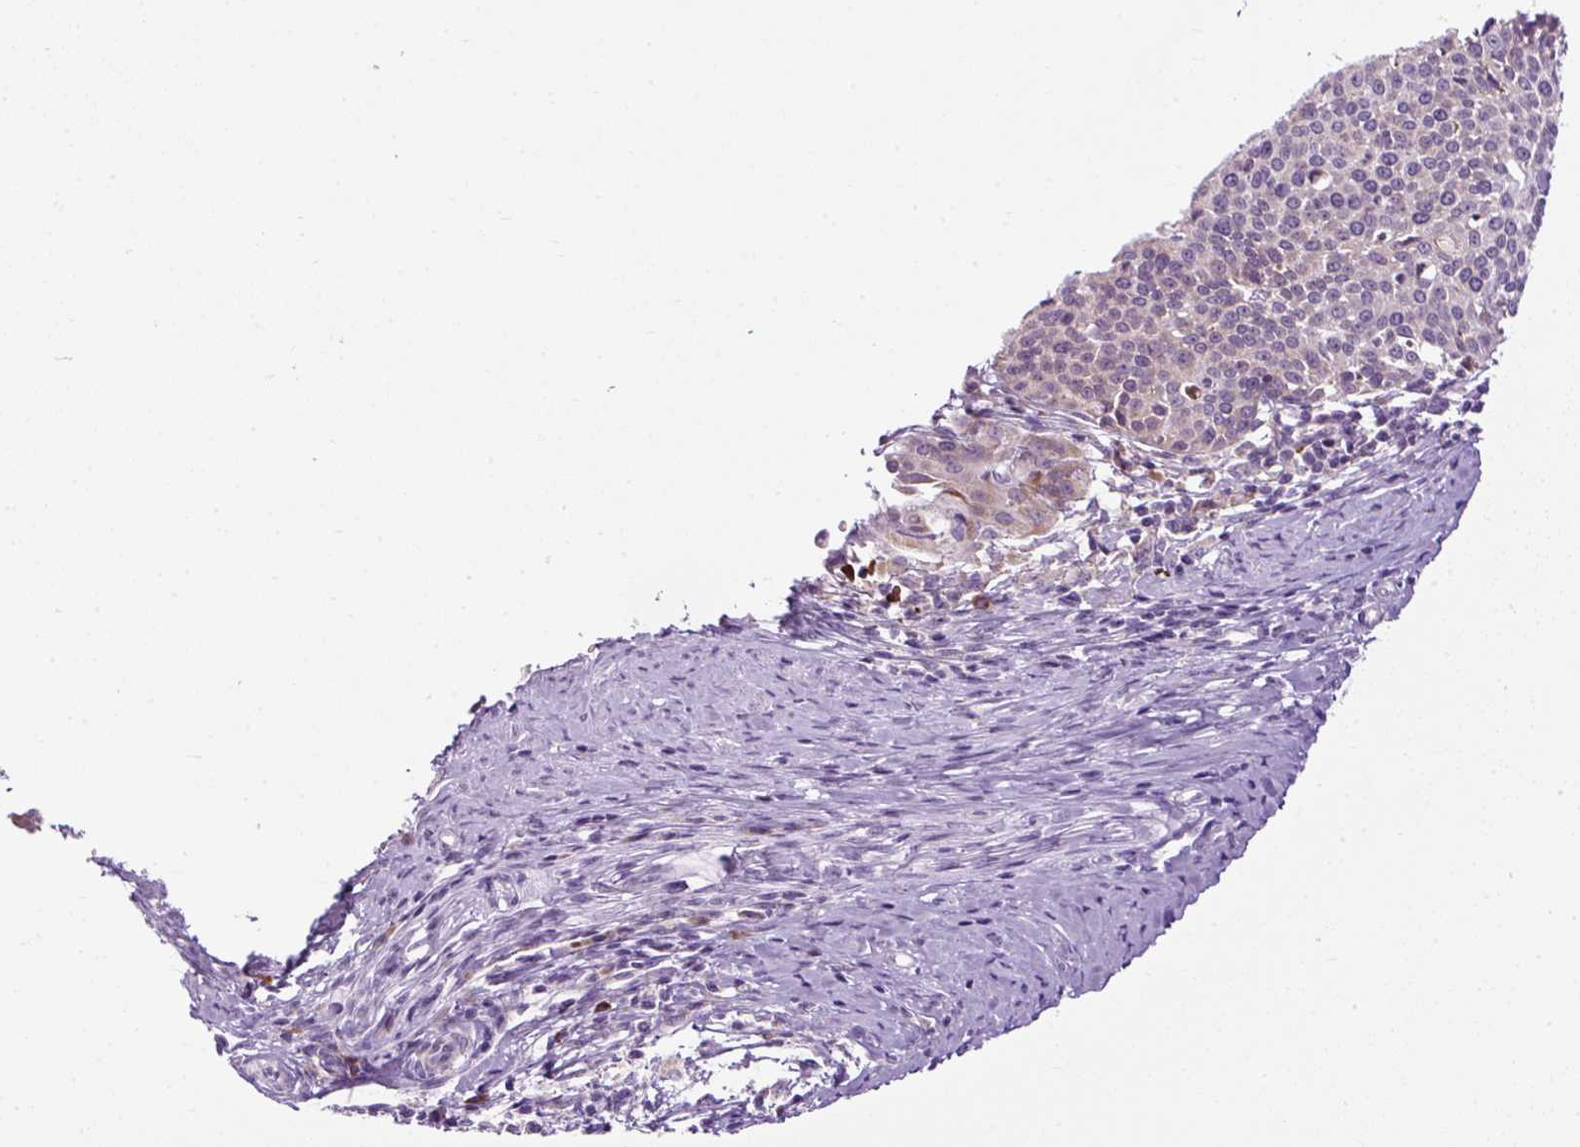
{"staining": {"intensity": "negative", "quantity": "none", "location": "none"}, "tissue": "cervical cancer", "cell_type": "Tumor cells", "image_type": "cancer", "snomed": [{"axis": "morphology", "description": "Squamous cell carcinoma, NOS"}, {"axis": "topography", "description": "Cervix"}], "caption": "High magnification brightfield microscopy of cervical squamous cell carcinoma stained with DAB (3,3'-diaminobenzidine) (brown) and counterstained with hematoxylin (blue): tumor cells show no significant staining. Nuclei are stained in blue.", "gene": "FMC1", "patient": {"sex": "female", "age": 44}}